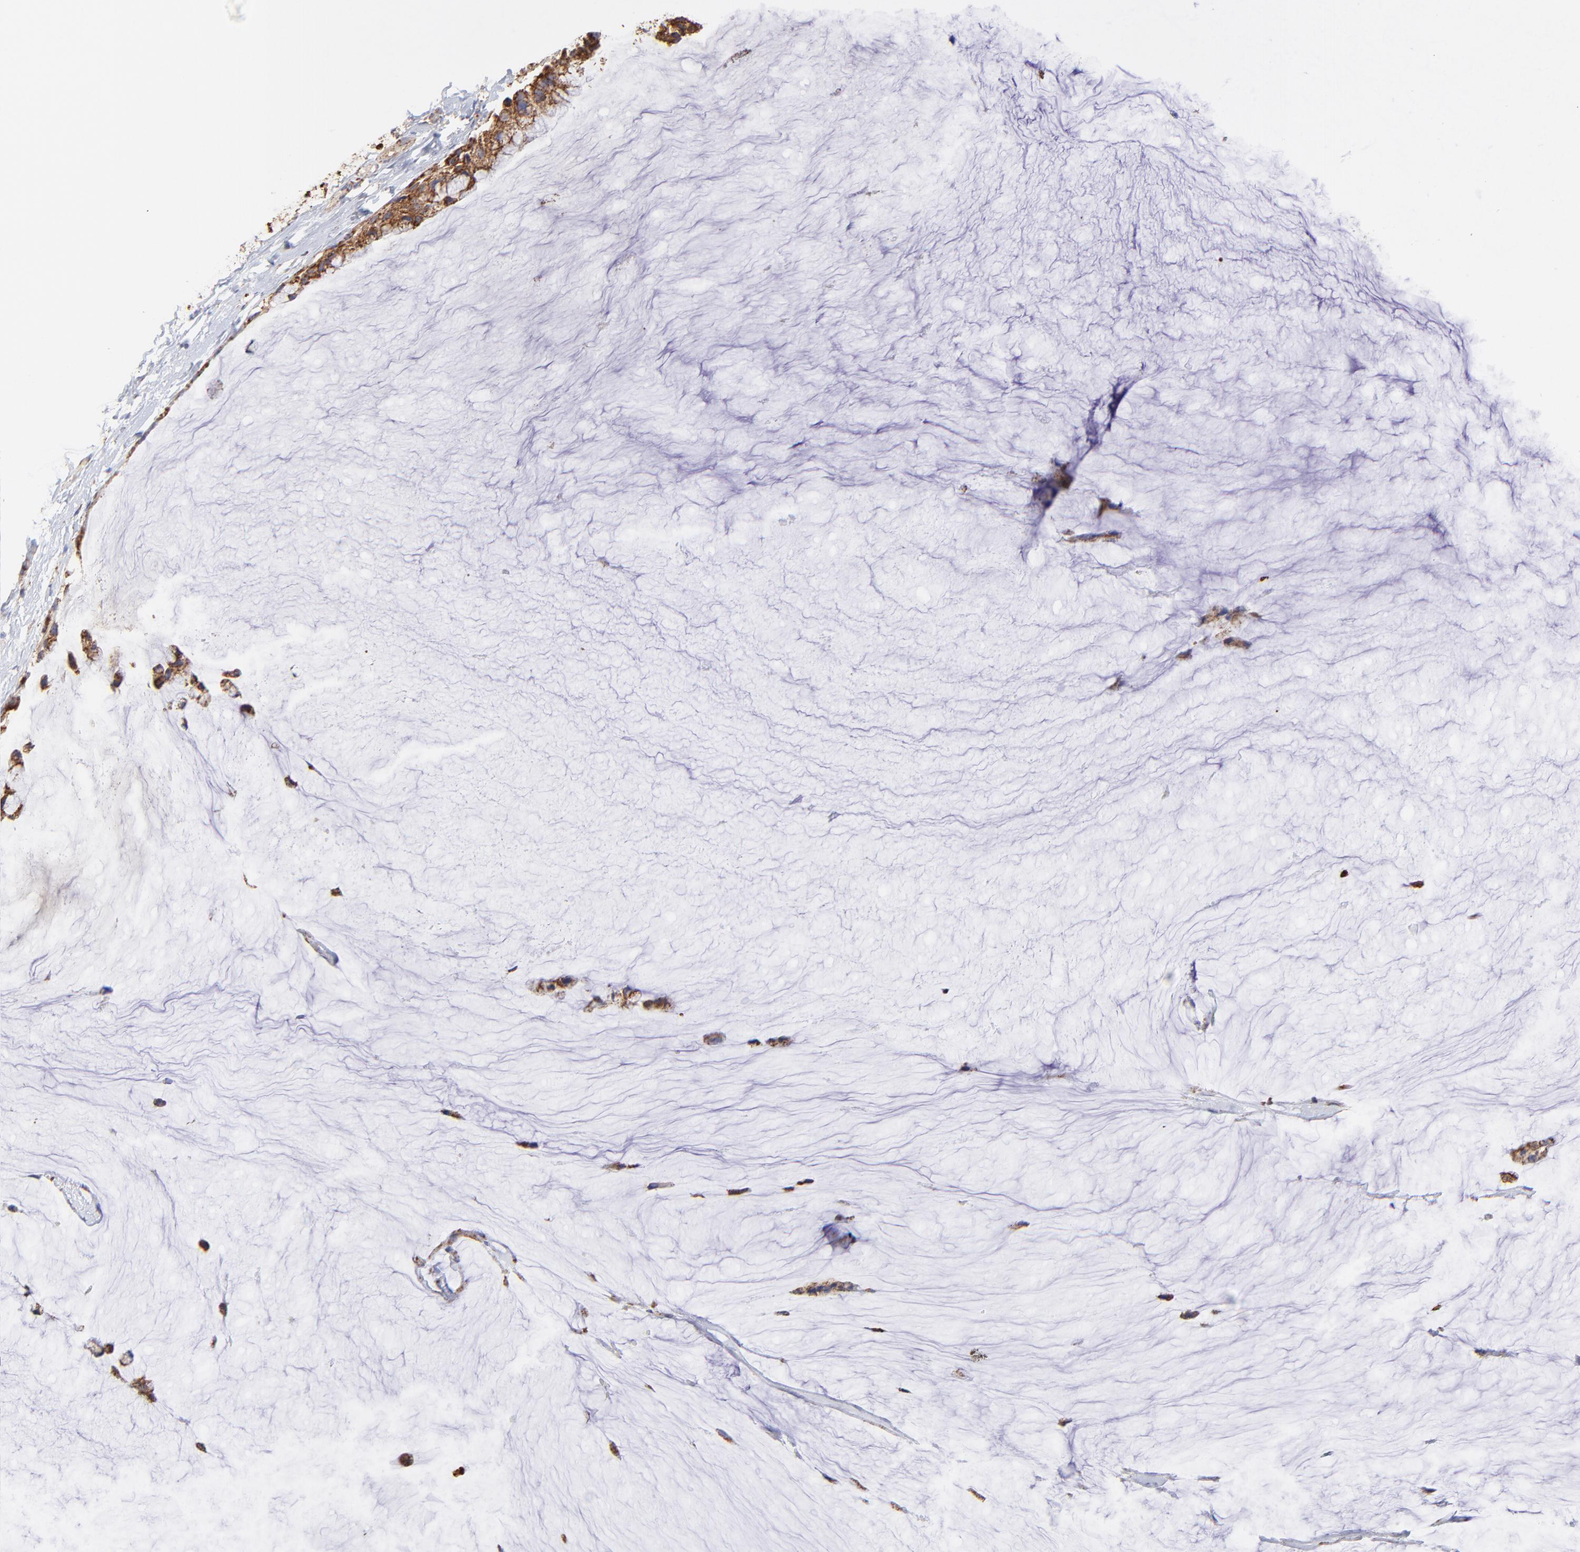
{"staining": {"intensity": "moderate", "quantity": ">75%", "location": "cytoplasmic/membranous"}, "tissue": "ovarian cancer", "cell_type": "Tumor cells", "image_type": "cancer", "snomed": [{"axis": "morphology", "description": "Cystadenocarcinoma, mucinous, NOS"}, {"axis": "topography", "description": "Ovary"}], "caption": "Human mucinous cystadenocarcinoma (ovarian) stained with a protein marker demonstrates moderate staining in tumor cells.", "gene": "ECH1", "patient": {"sex": "female", "age": 39}}